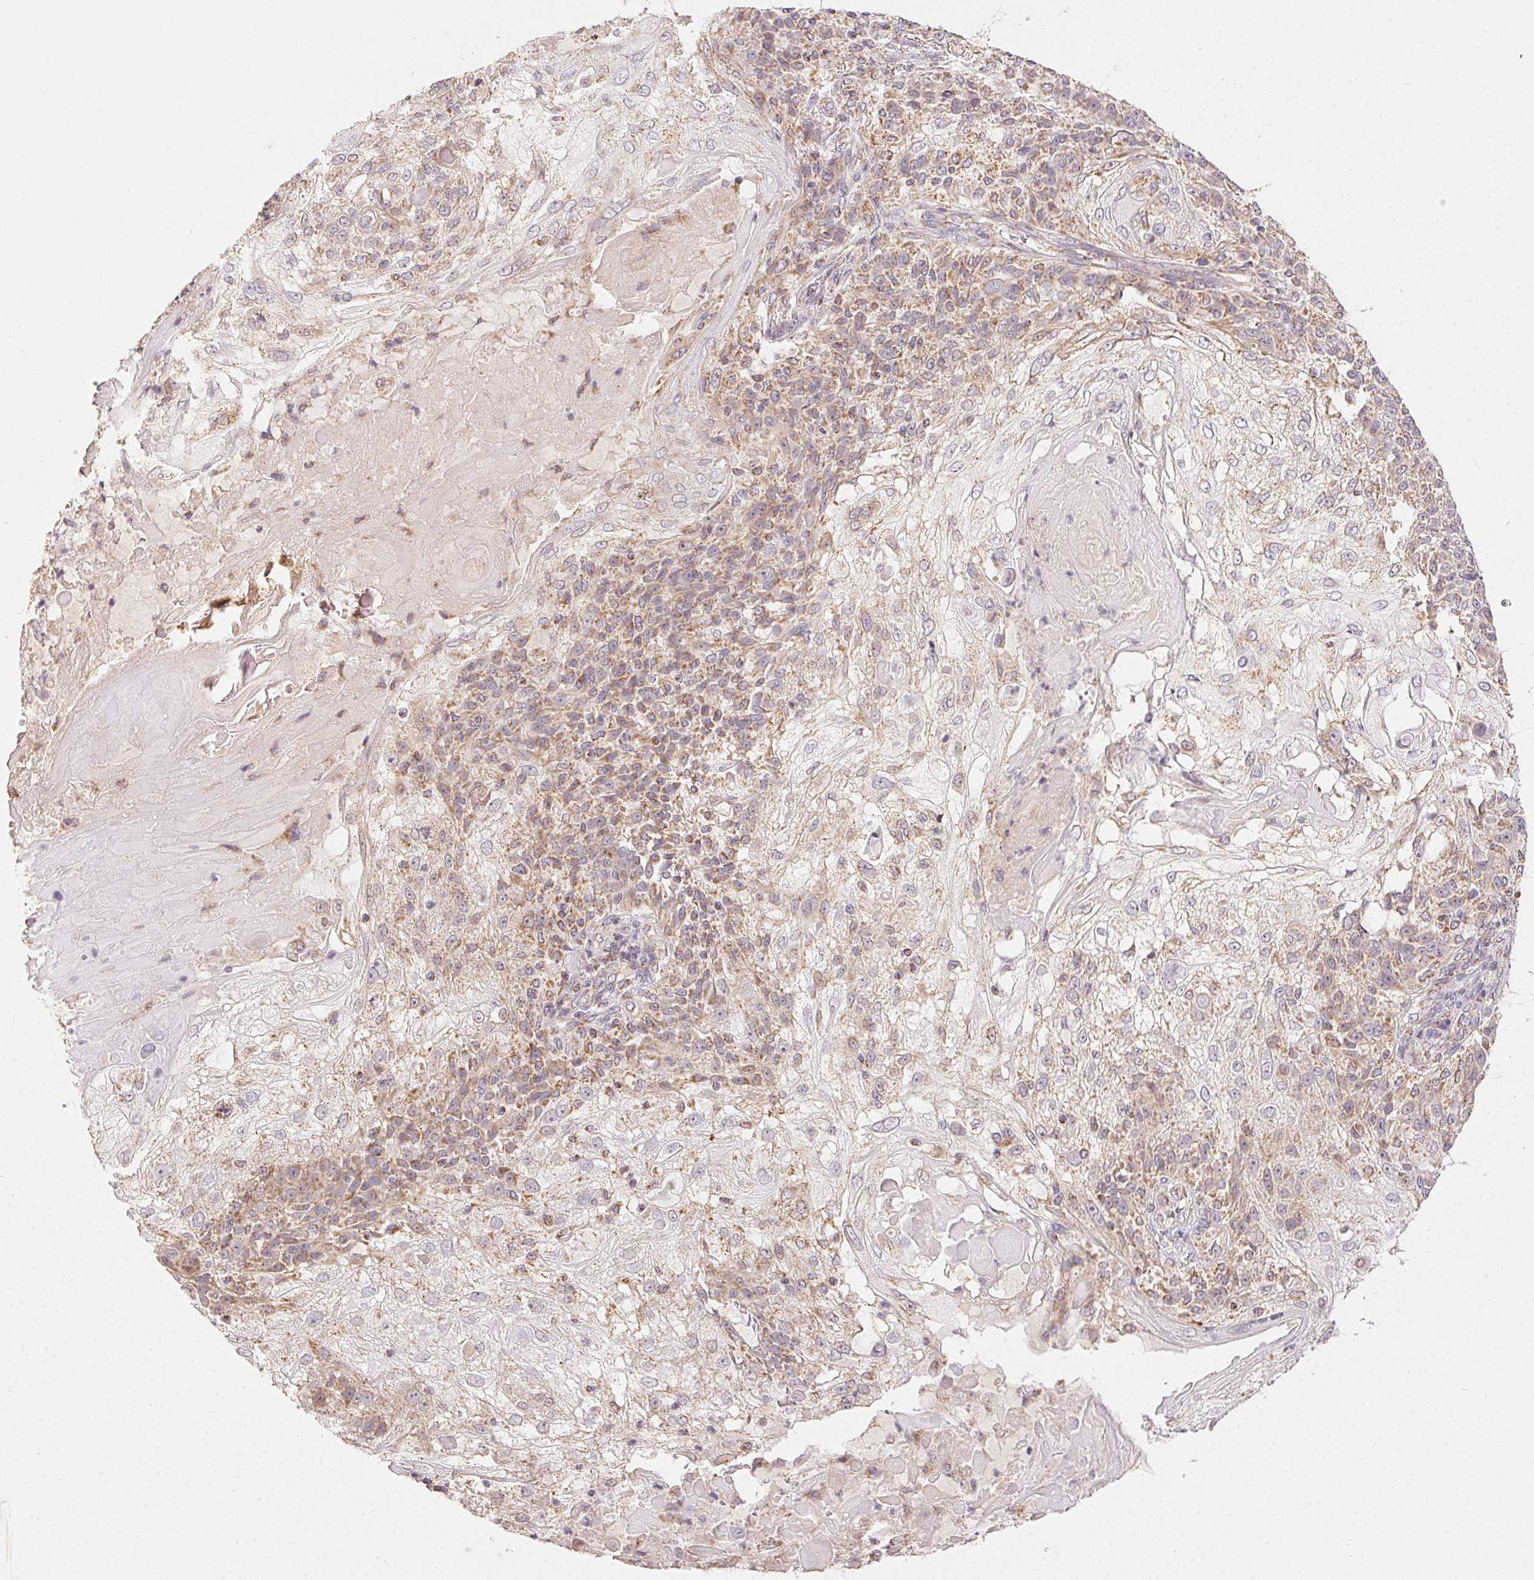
{"staining": {"intensity": "weak", "quantity": "25%-75%", "location": "cytoplasmic/membranous"}, "tissue": "skin cancer", "cell_type": "Tumor cells", "image_type": "cancer", "snomed": [{"axis": "morphology", "description": "Normal tissue, NOS"}, {"axis": "morphology", "description": "Squamous cell carcinoma, NOS"}, {"axis": "topography", "description": "Skin"}], "caption": "Immunohistochemistry image of skin cancer (squamous cell carcinoma) stained for a protein (brown), which demonstrates low levels of weak cytoplasmic/membranous staining in approximately 25%-75% of tumor cells.", "gene": "CLASP1", "patient": {"sex": "female", "age": 83}}